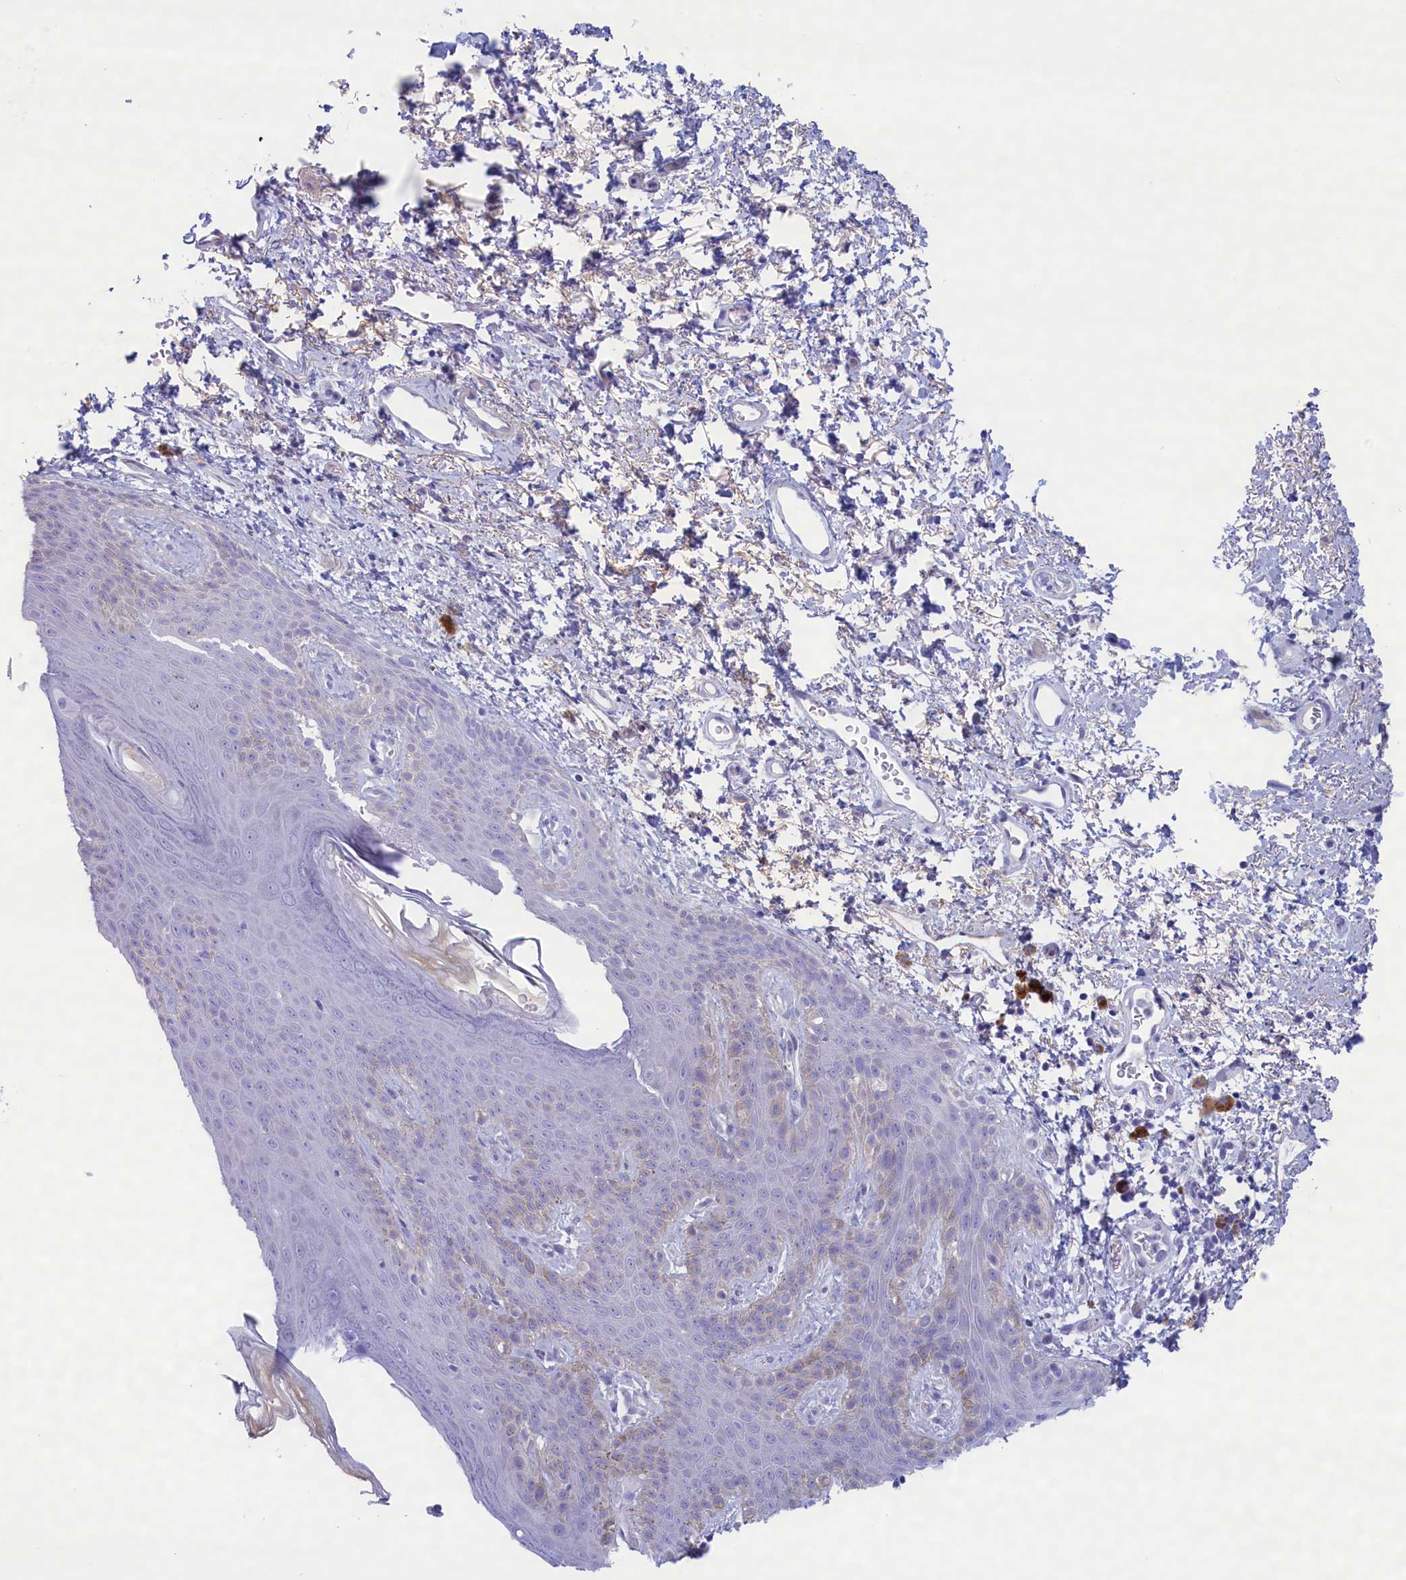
{"staining": {"intensity": "negative", "quantity": "none", "location": "none"}, "tissue": "skin", "cell_type": "Epidermal cells", "image_type": "normal", "snomed": [{"axis": "morphology", "description": "Normal tissue, NOS"}, {"axis": "topography", "description": "Anal"}], "caption": "Protein analysis of normal skin exhibits no significant expression in epidermal cells. The staining was performed using DAB (3,3'-diaminobenzidine) to visualize the protein expression in brown, while the nuclei were stained in blue with hematoxylin (Magnification: 20x).", "gene": "MPV17L2", "patient": {"sex": "female", "age": 46}}